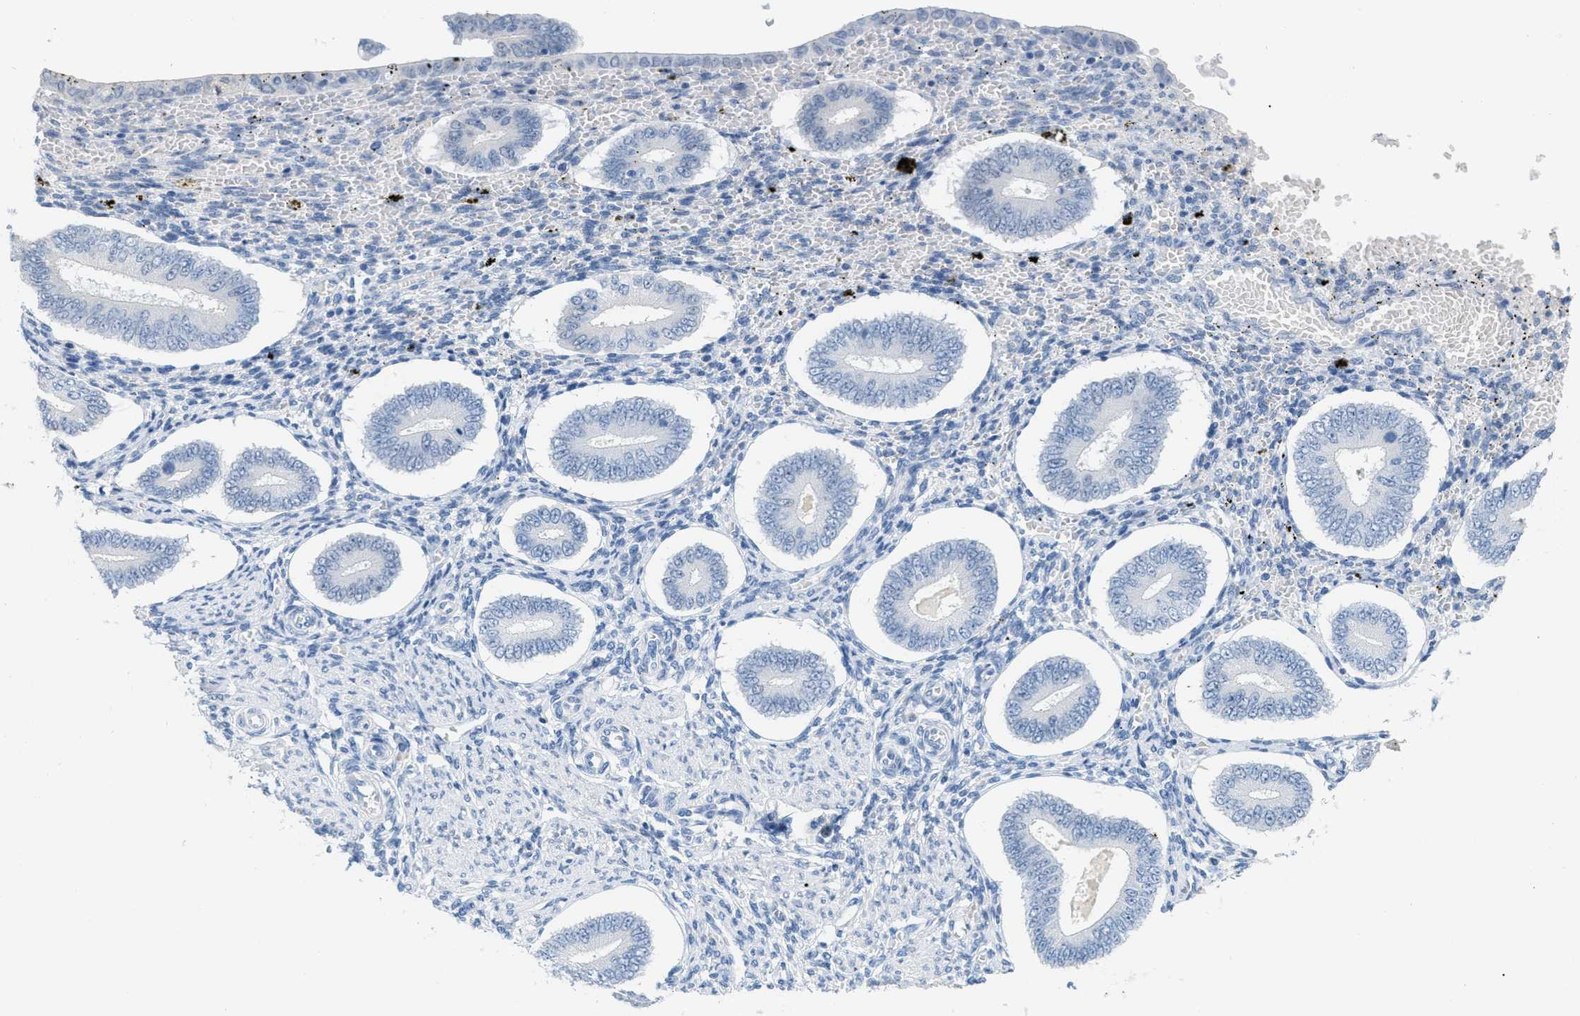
{"staining": {"intensity": "negative", "quantity": "none", "location": "none"}, "tissue": "endometrium", "cell_type": "Cells in endometrial stroma", "image_type": "normal", "snomed": [{"axis": "morphology", "description": "Normal tissue, NOS"}, {"axis": "topography", "description": "Endometrium"}], "caption": "Immunohistochemistry micrograph of normal human endometrium stained for a protein (brown), which shows no staining in cells in endometrial stroma. (DAB immunohistochemistry visualized using brightfield microscopy, high magnification).", "gene": "HSF2", "patient": {"sex": "female", "age": 42}}